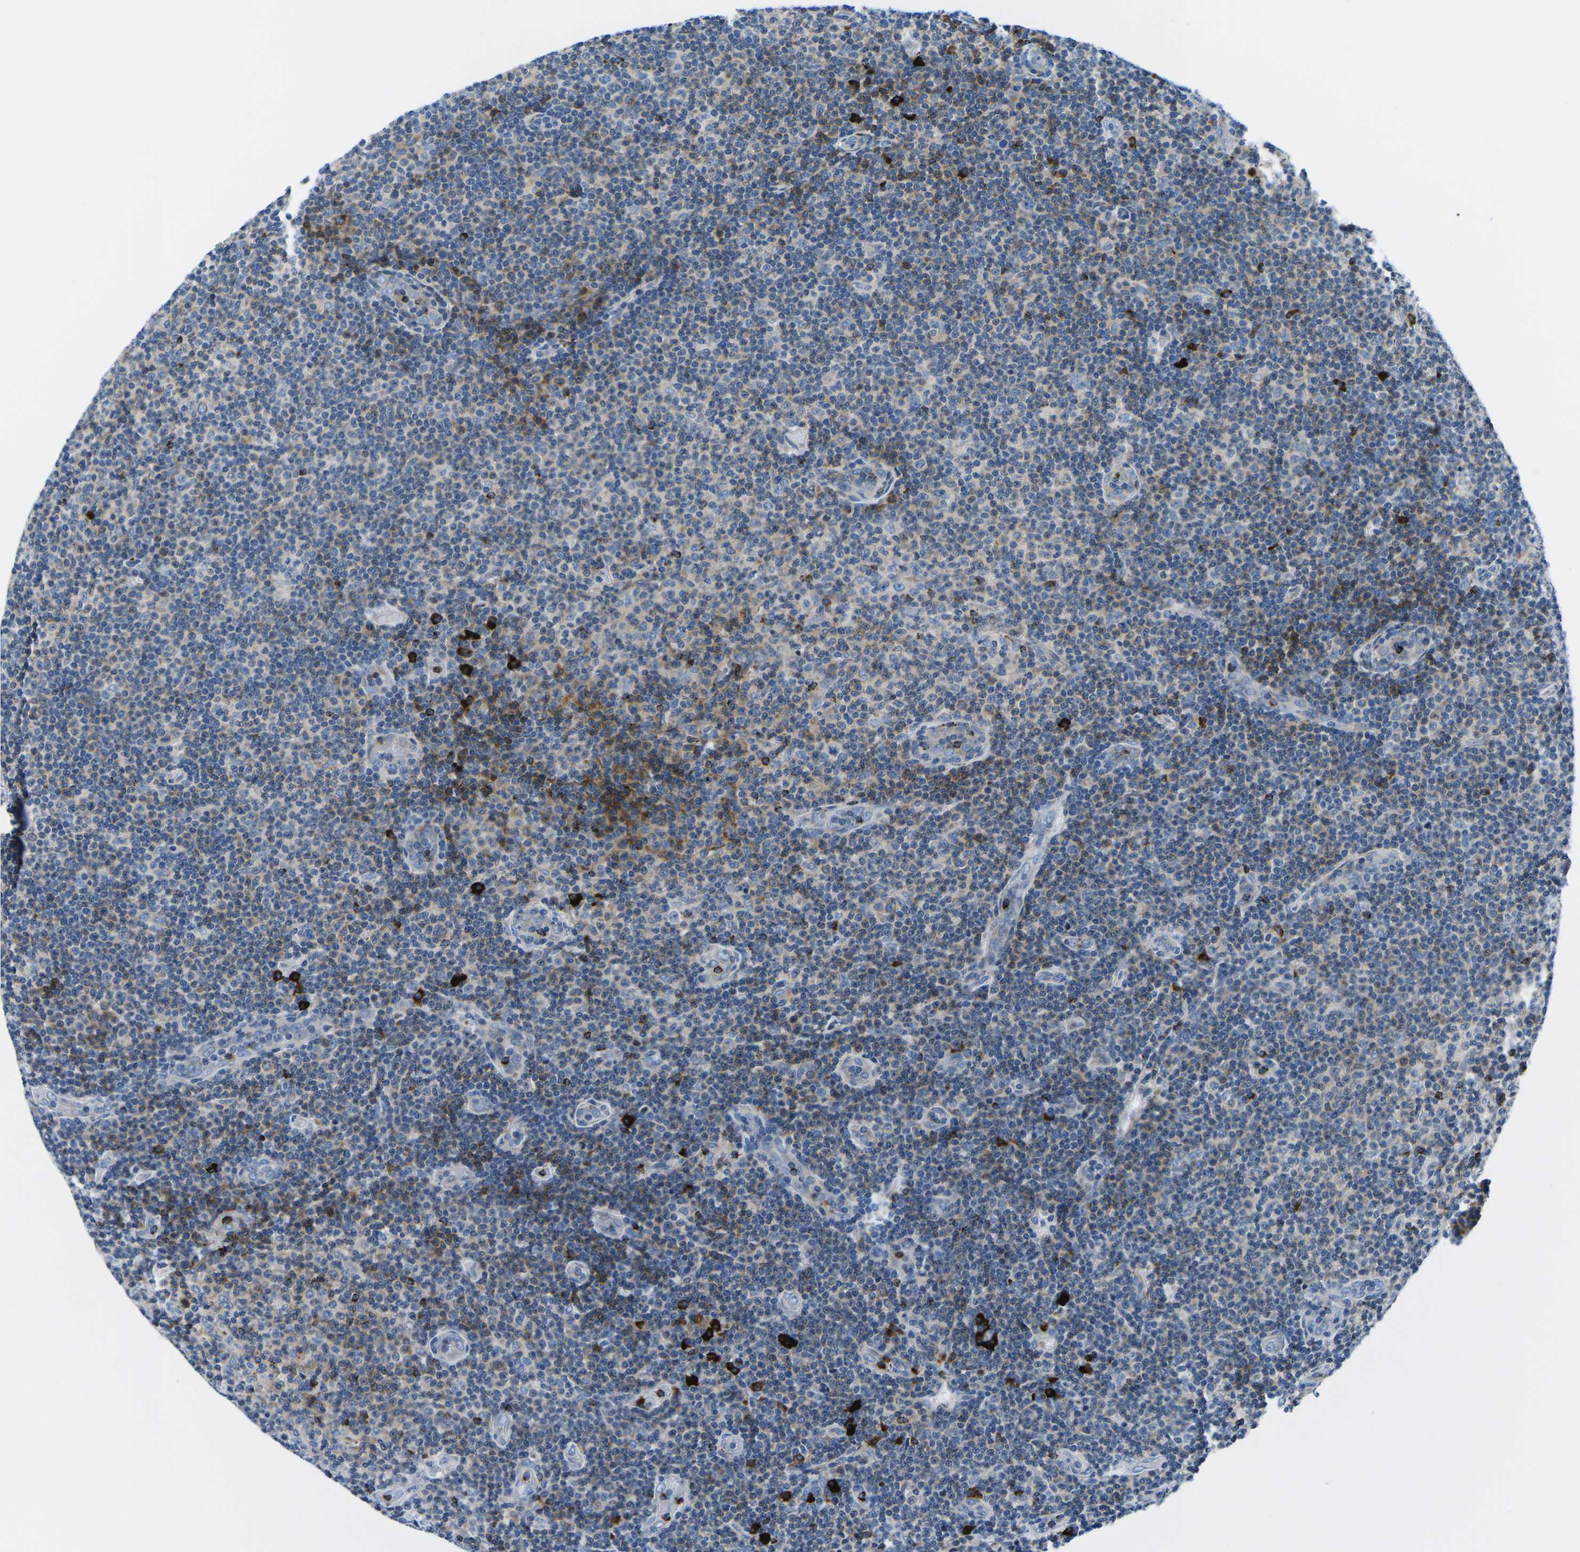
{"staining": {"intensity": "weak", "quantity": "<25%", "location": "cytoplasmic/membranous"}, "tissue": "lymphoma", "cell_type": "Tumor cells", "image_type": "cancer", "snomed": [{"axis": "morphology", "description": "Malignant lymphoma, non-Hodgkin's type, Low grade"}, {"axis": "topography", "description": "Lymph node"}], "caption": "A histopathology image of human low-grade malignant lymphoma, non-Hodgkin's type is negative for staining in tumor cells.", "gene": "MC4R", "patient": {"sex": "male", "age": 83}}